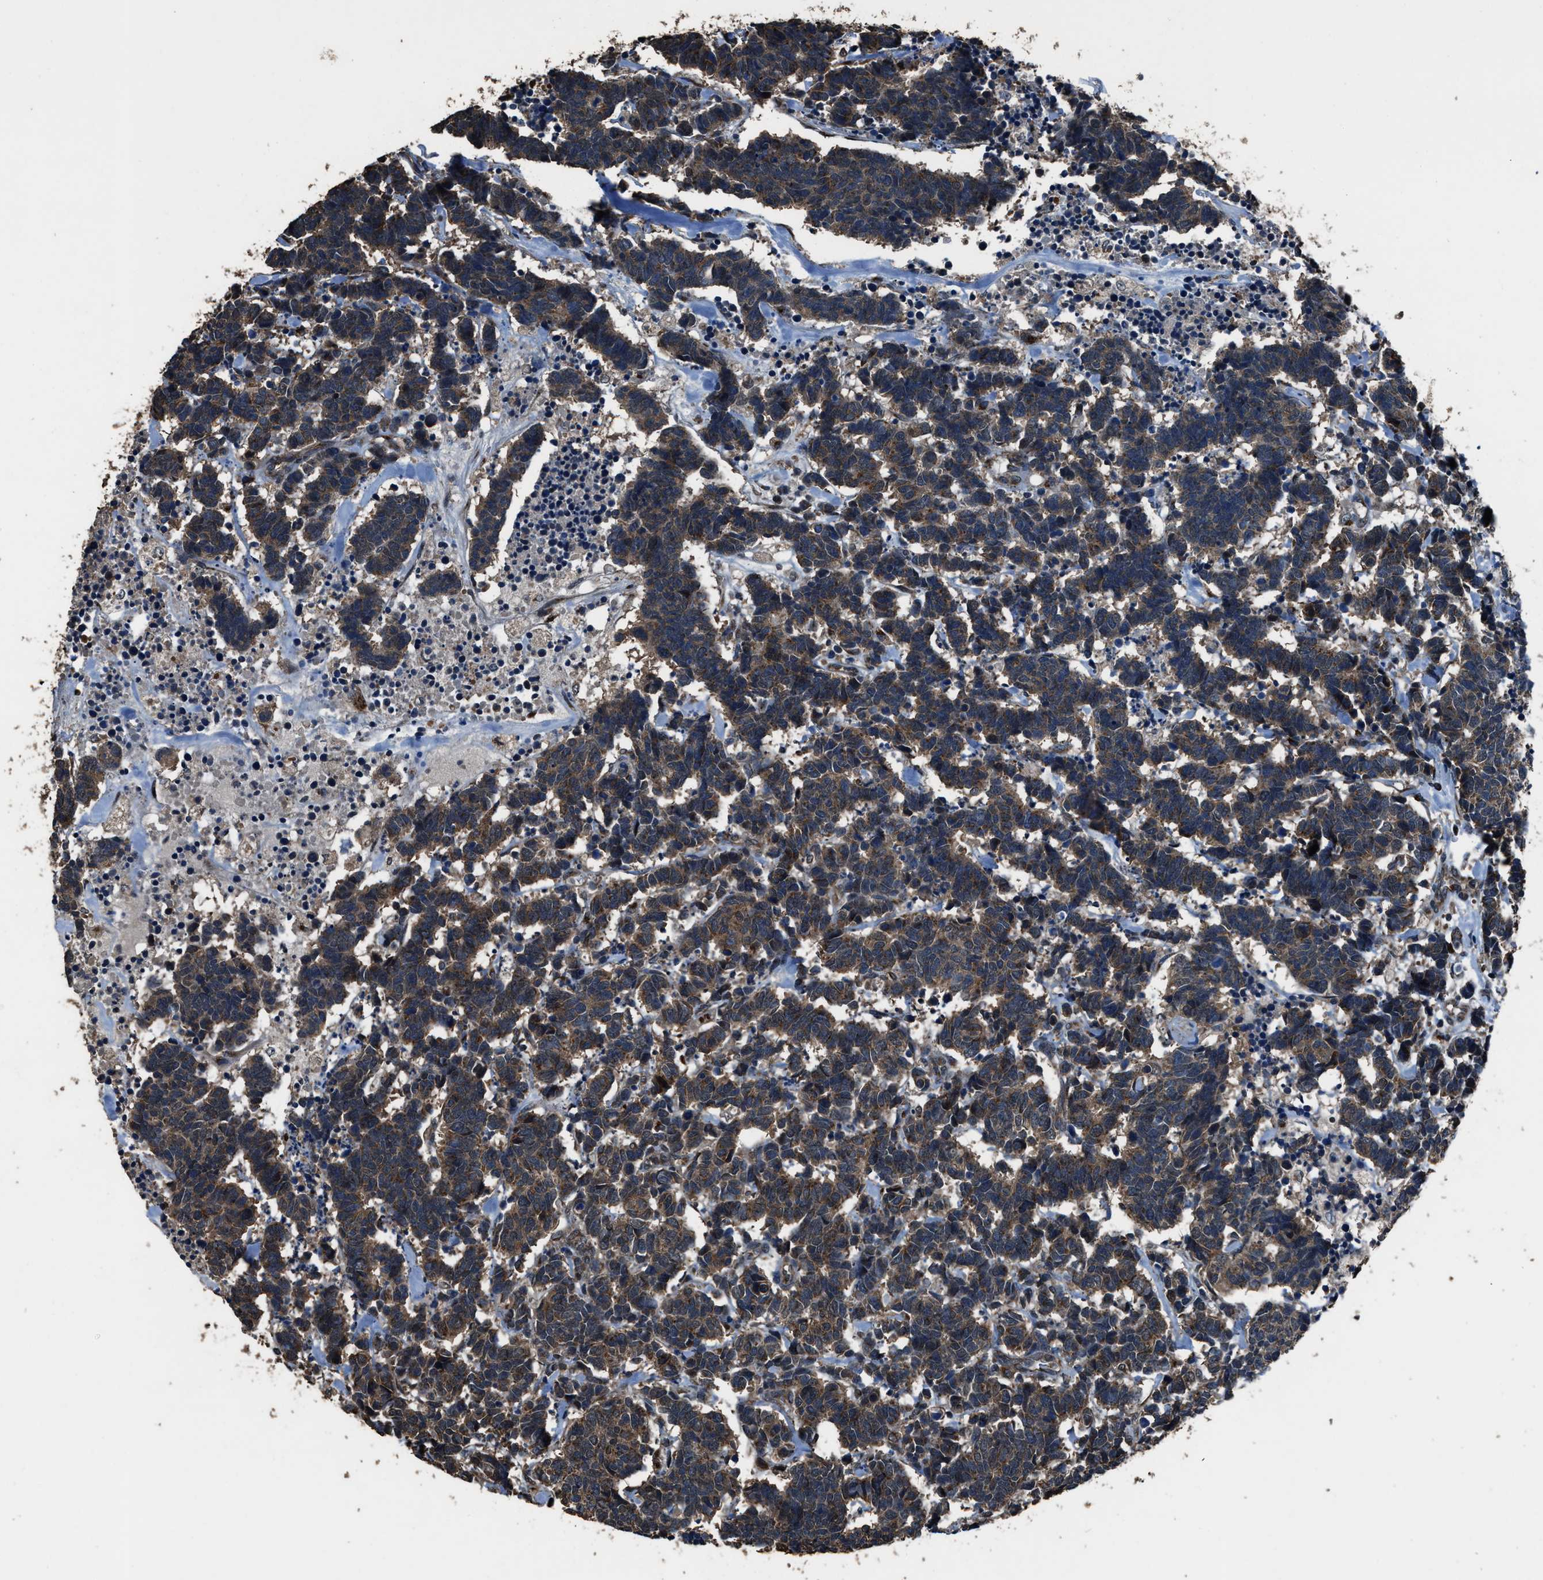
{"staining": {"intensity": "moderate", "quantity": ">75%", "location": "cytoplasmic/membranous"}, "tissue": "carcinoid", "cell_type": "Tumor cells", "image_type": "cancer", "snomed": [{"axis": "morphology", "description": "Carcinoma, NOS"}, {"axis": "morphology", "description": "Carcinoid, malignant, NOS"}, {"axis": "topography", "description": "Urinary bladder"}], "caption": "Immunohistochemistry of human carcinoid exhibits medium levels of moderate cytoplasmic/membranous staining in approximately >75% of tumor cells. (Brightfield microscopy of DAB IHC at high magnification).", "gene": "SLC38A10", "patient": {"sex": "male", "age": 57}}